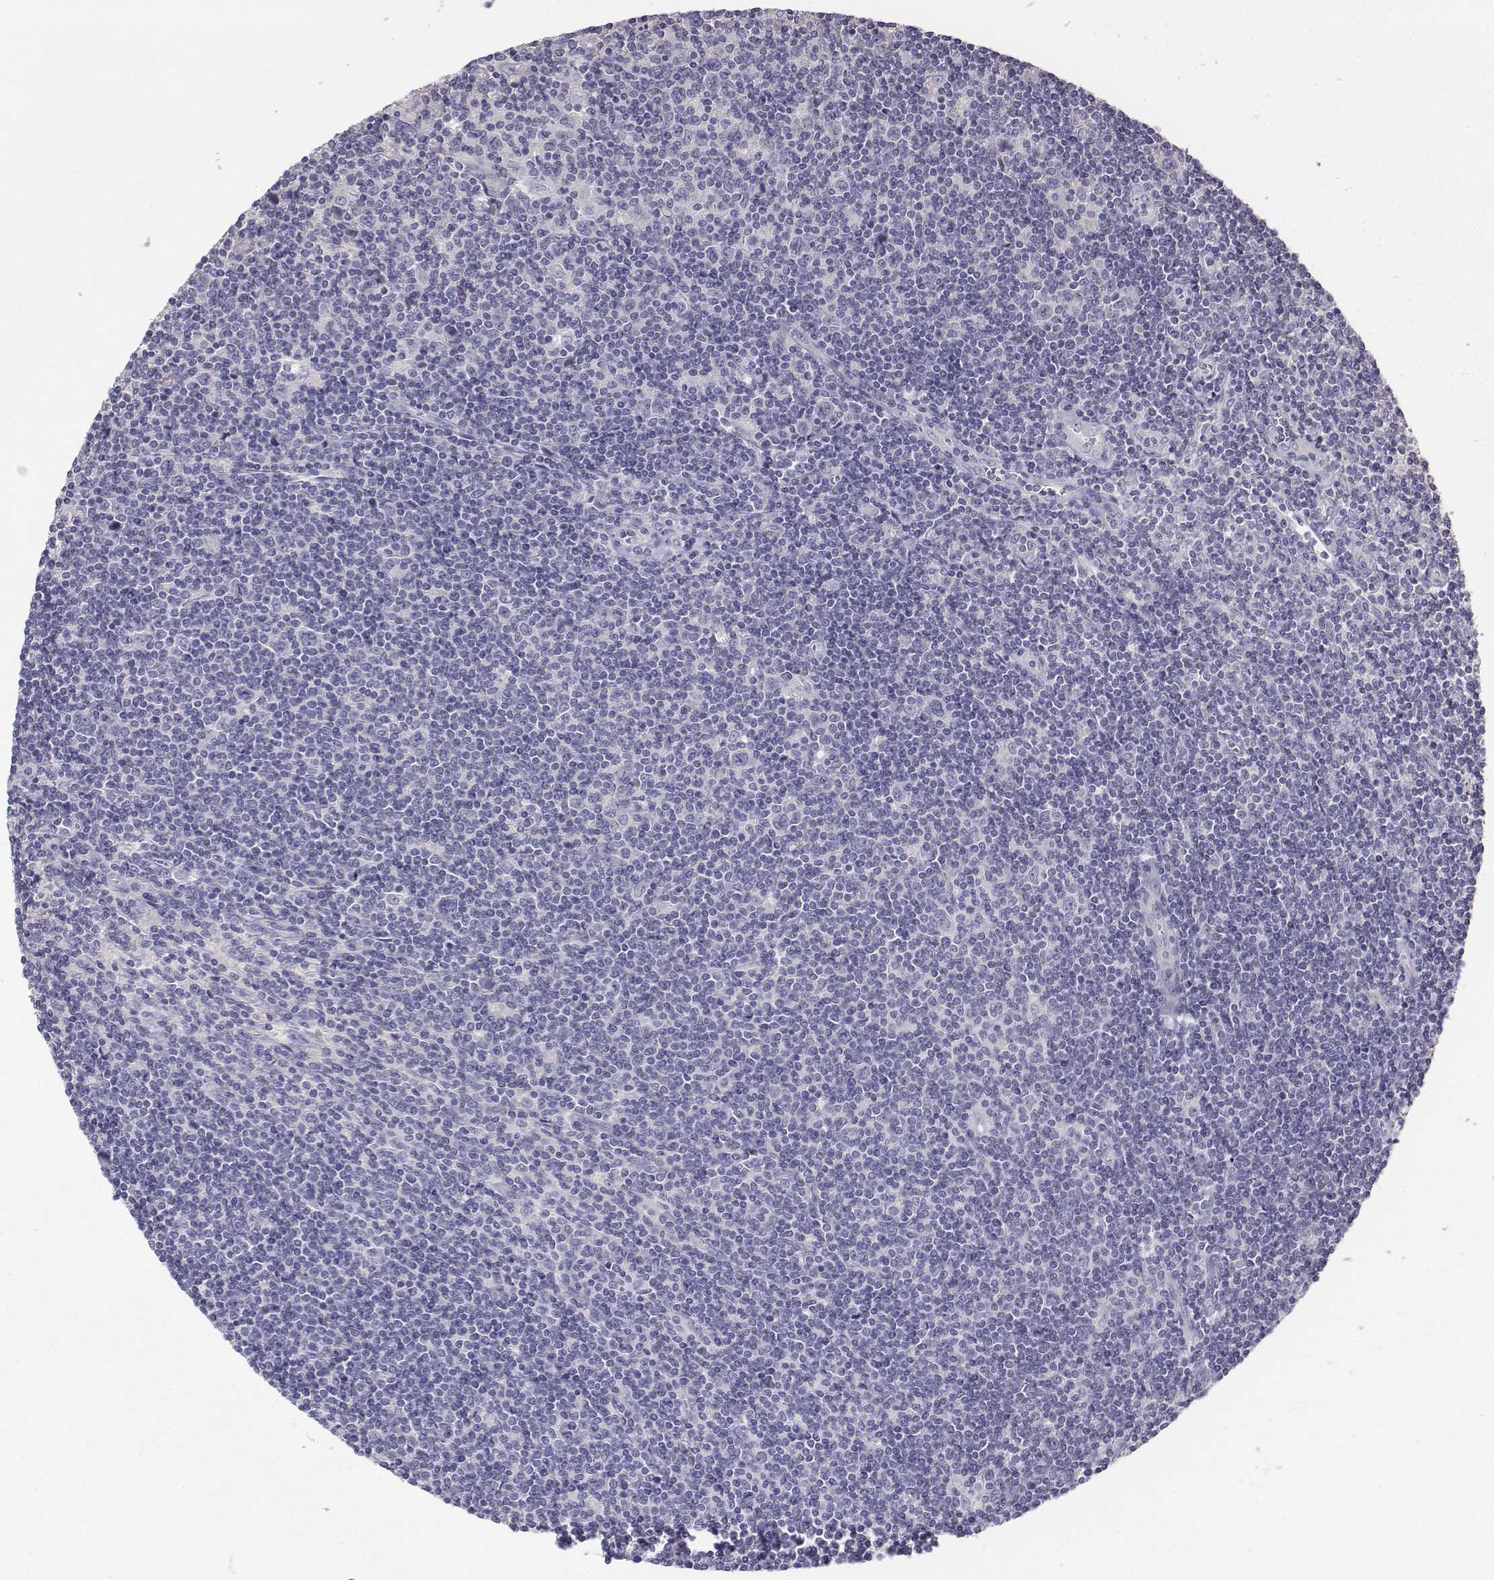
{"staining": {"intensity": "negative", "quantity": "none", "location": "none"}, "tissue": "lymphoma", "cell_type": "Tumor cells", "image_type": "cancer", "snomed": [{"axis": "morphology", "description": "Hodgkin's disease, NOS"}, {"axis": "topography", "description": "Lymph node"}], "caption": "Lymphoma was stained to show a protein in brown. There is no significant positivity in tumor cells.", "gene": "LGSN", "patient": {"sex": "male", "age": 40}}